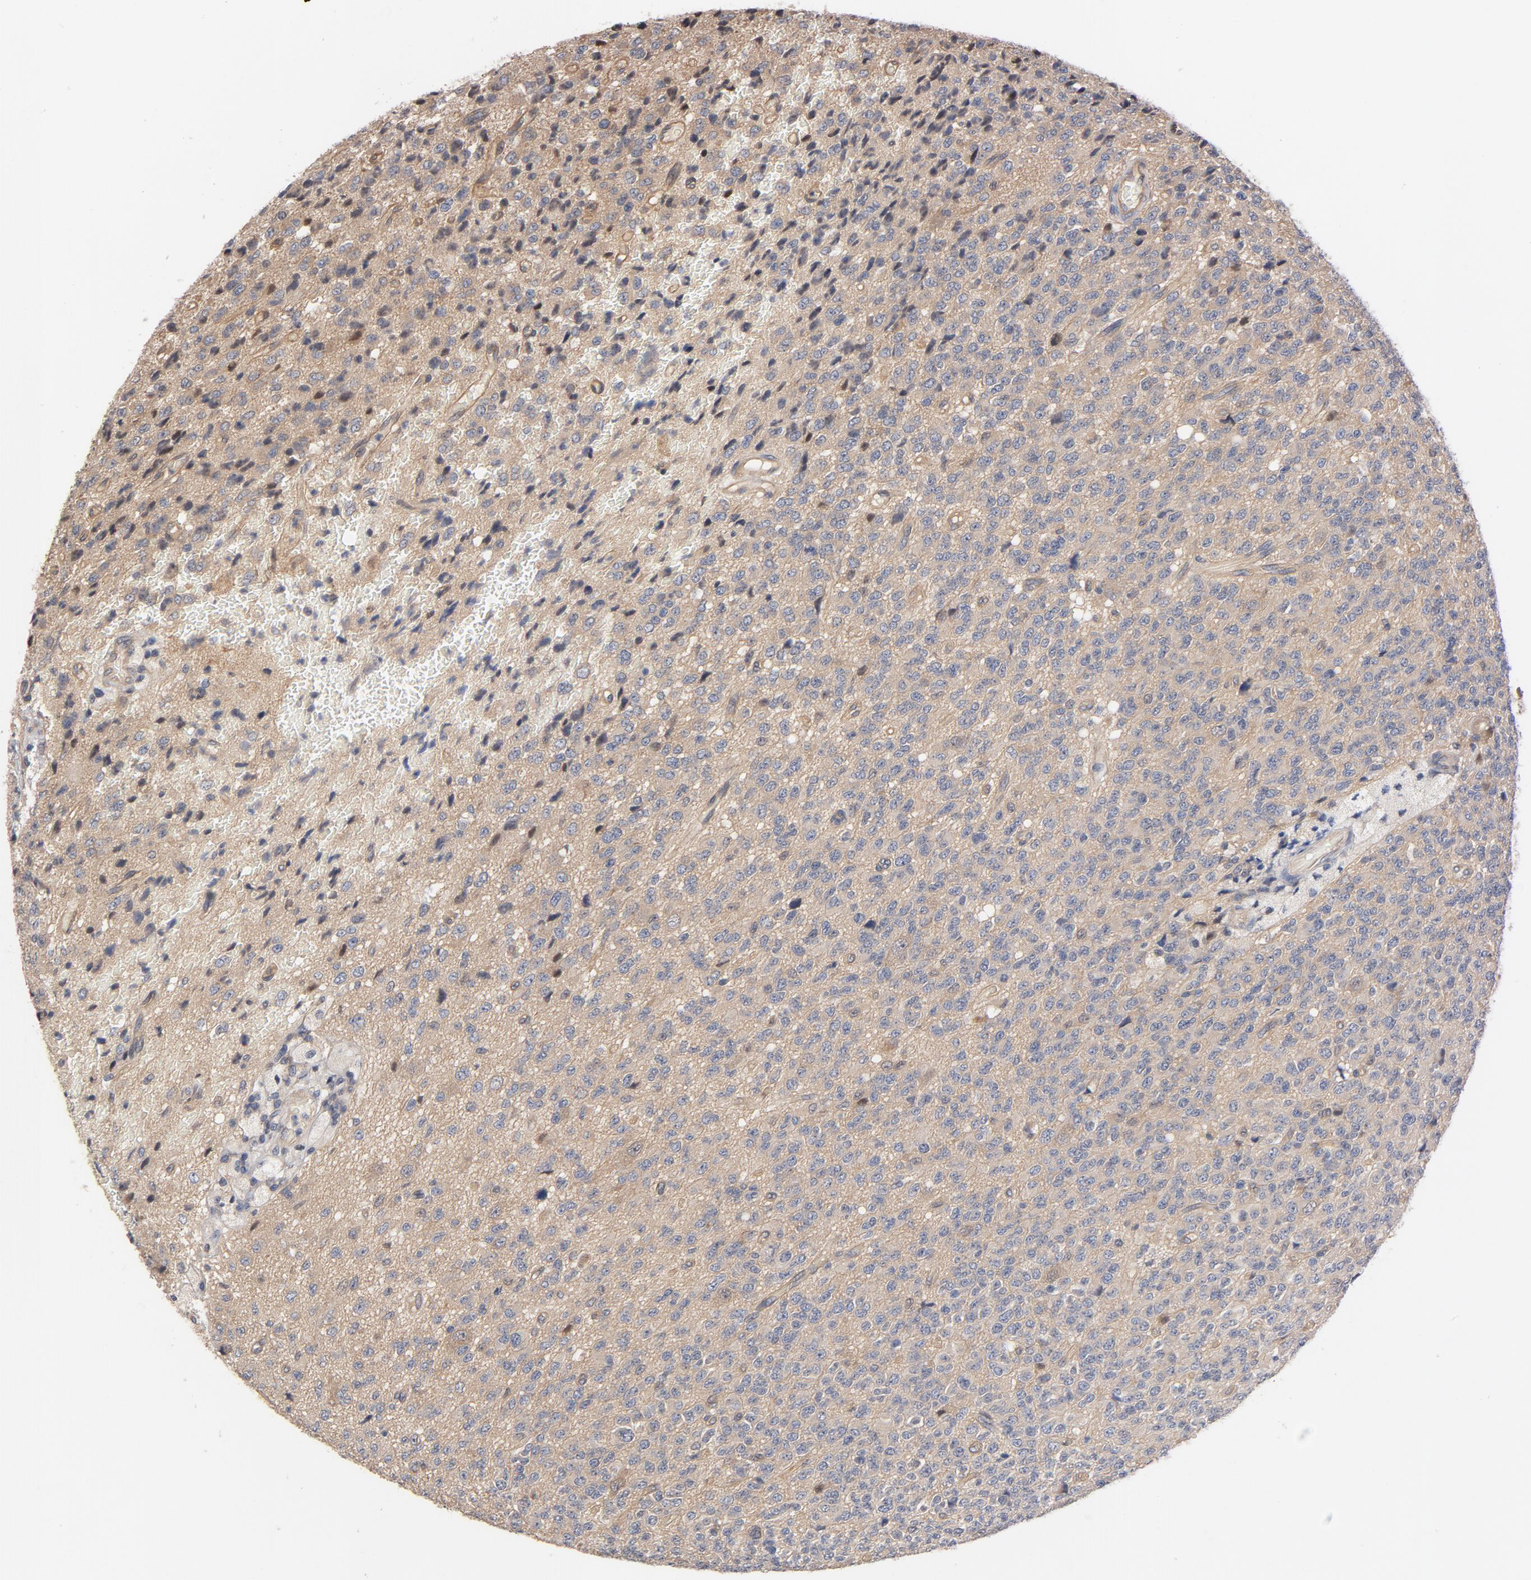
{"staining": {"intensity": "negative", "quantity": "none", "location": "none"}, "tissue": "glioma", "cell_type": "Tumor cells", "image_type": "cancer", "snomed": [{"axis": "morphology", "description": "Glioma, malignant, High grade"}, {"axis": "topography", "description": "pancreas cauda"}], "caption": "This is an immunohistochemistry photomicrograph of high-grade glioma (malignant). There is no expression in tumor cells.", "gene": "PITPNM2", "patient": {"sex": "male", "age": 60}}